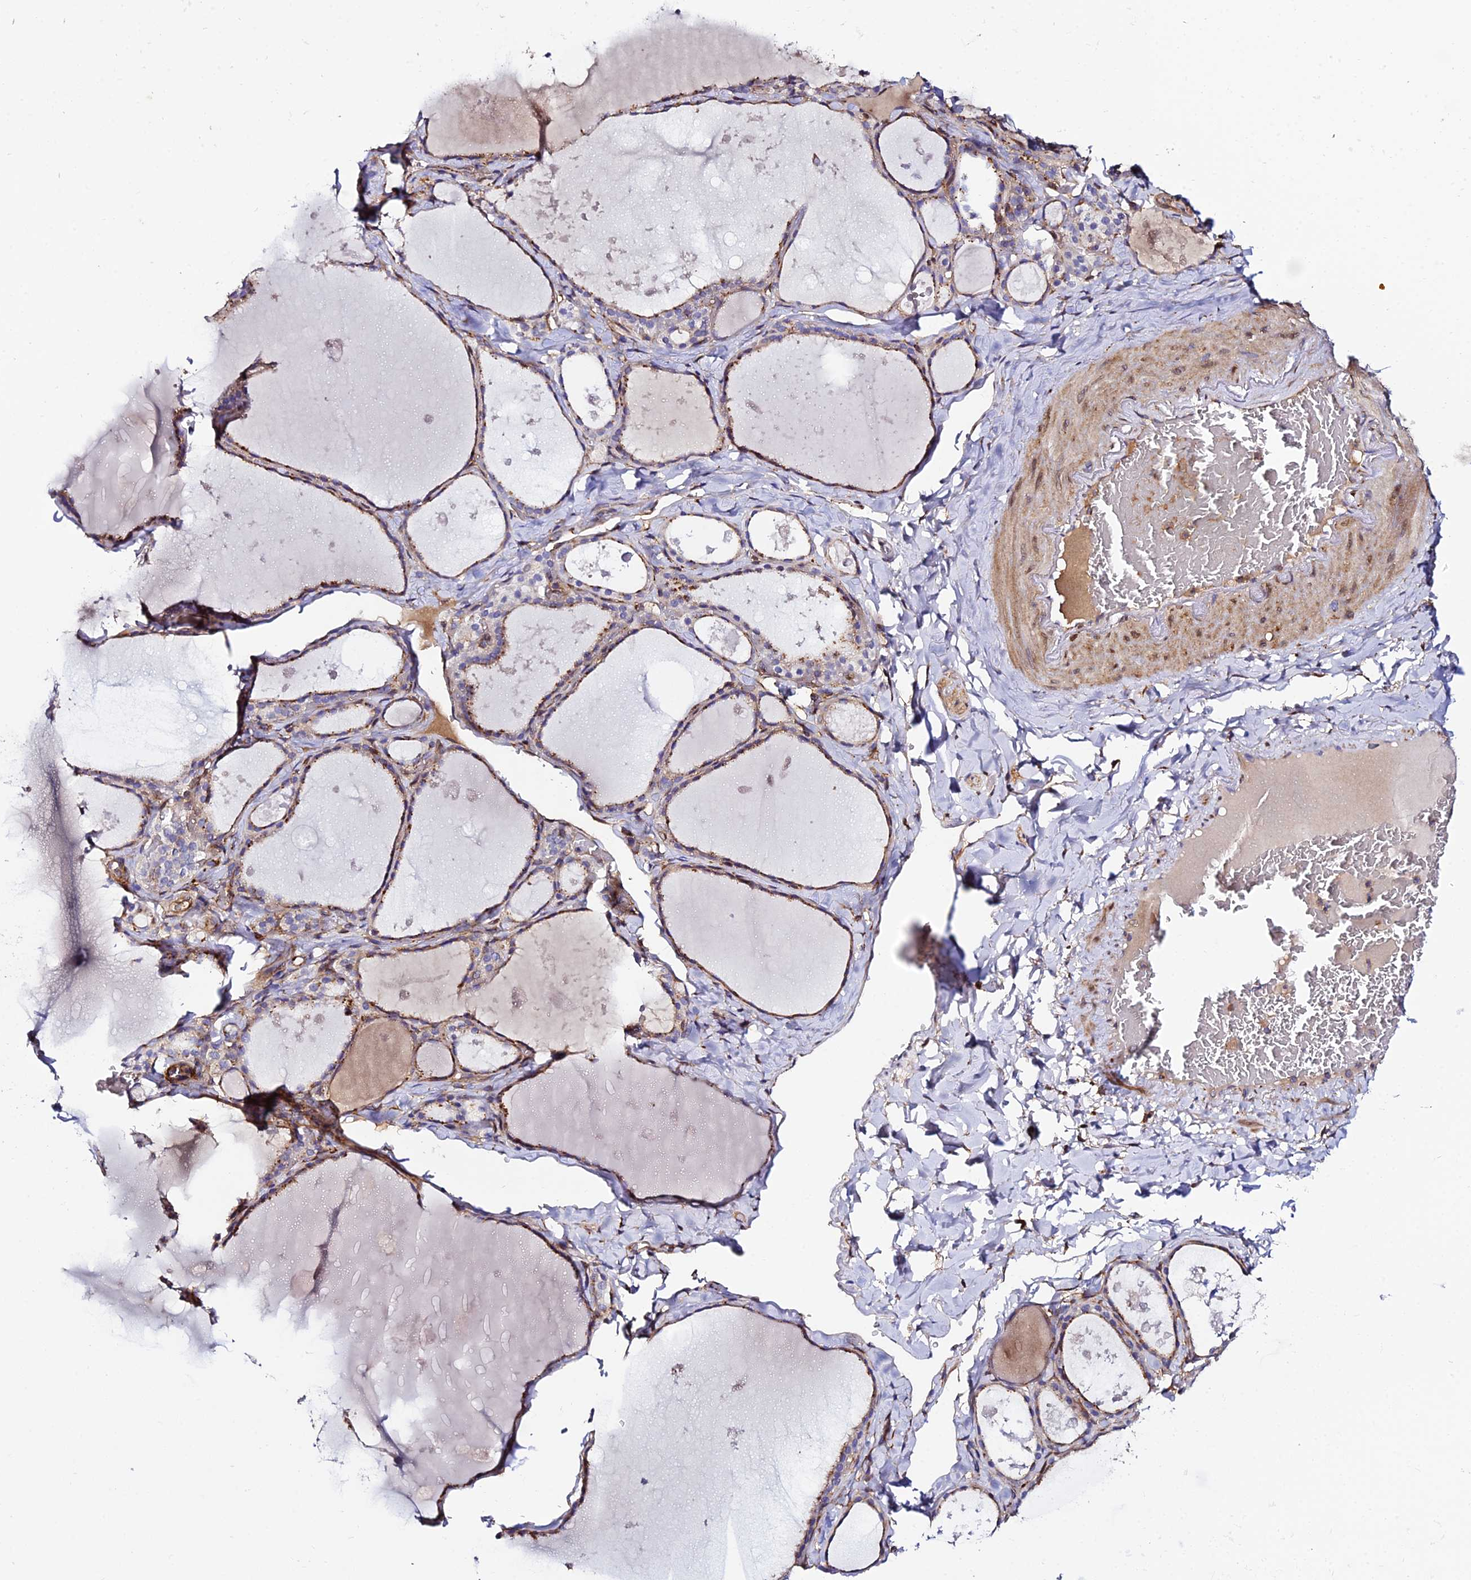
{"staining": {"intensity": "strong", "quantity": ">75%", "location": "cytoplasmic/membranous"}, "tissue": "thyroid gland", "cell_type": "Glandular cells", "image_type": "normal", "snomed": [{"axis": "morphology", "description": "Normal tissue, NOS"}, {"axis": "topography", "description": "Thyroid gland"}], "caption": "A micrograph of human thyroid gland stained for a protein displays strong cytoplasmic/membranous brown staining in glandular cells. (Stains: DAB (3,3'-diaminobenzidine) in brown, nuclei in blue, Microscopy: brightfield microscopy at high magnification).", "gene": "TRPV2", "patient": {"sex": "male", "age": 56}}